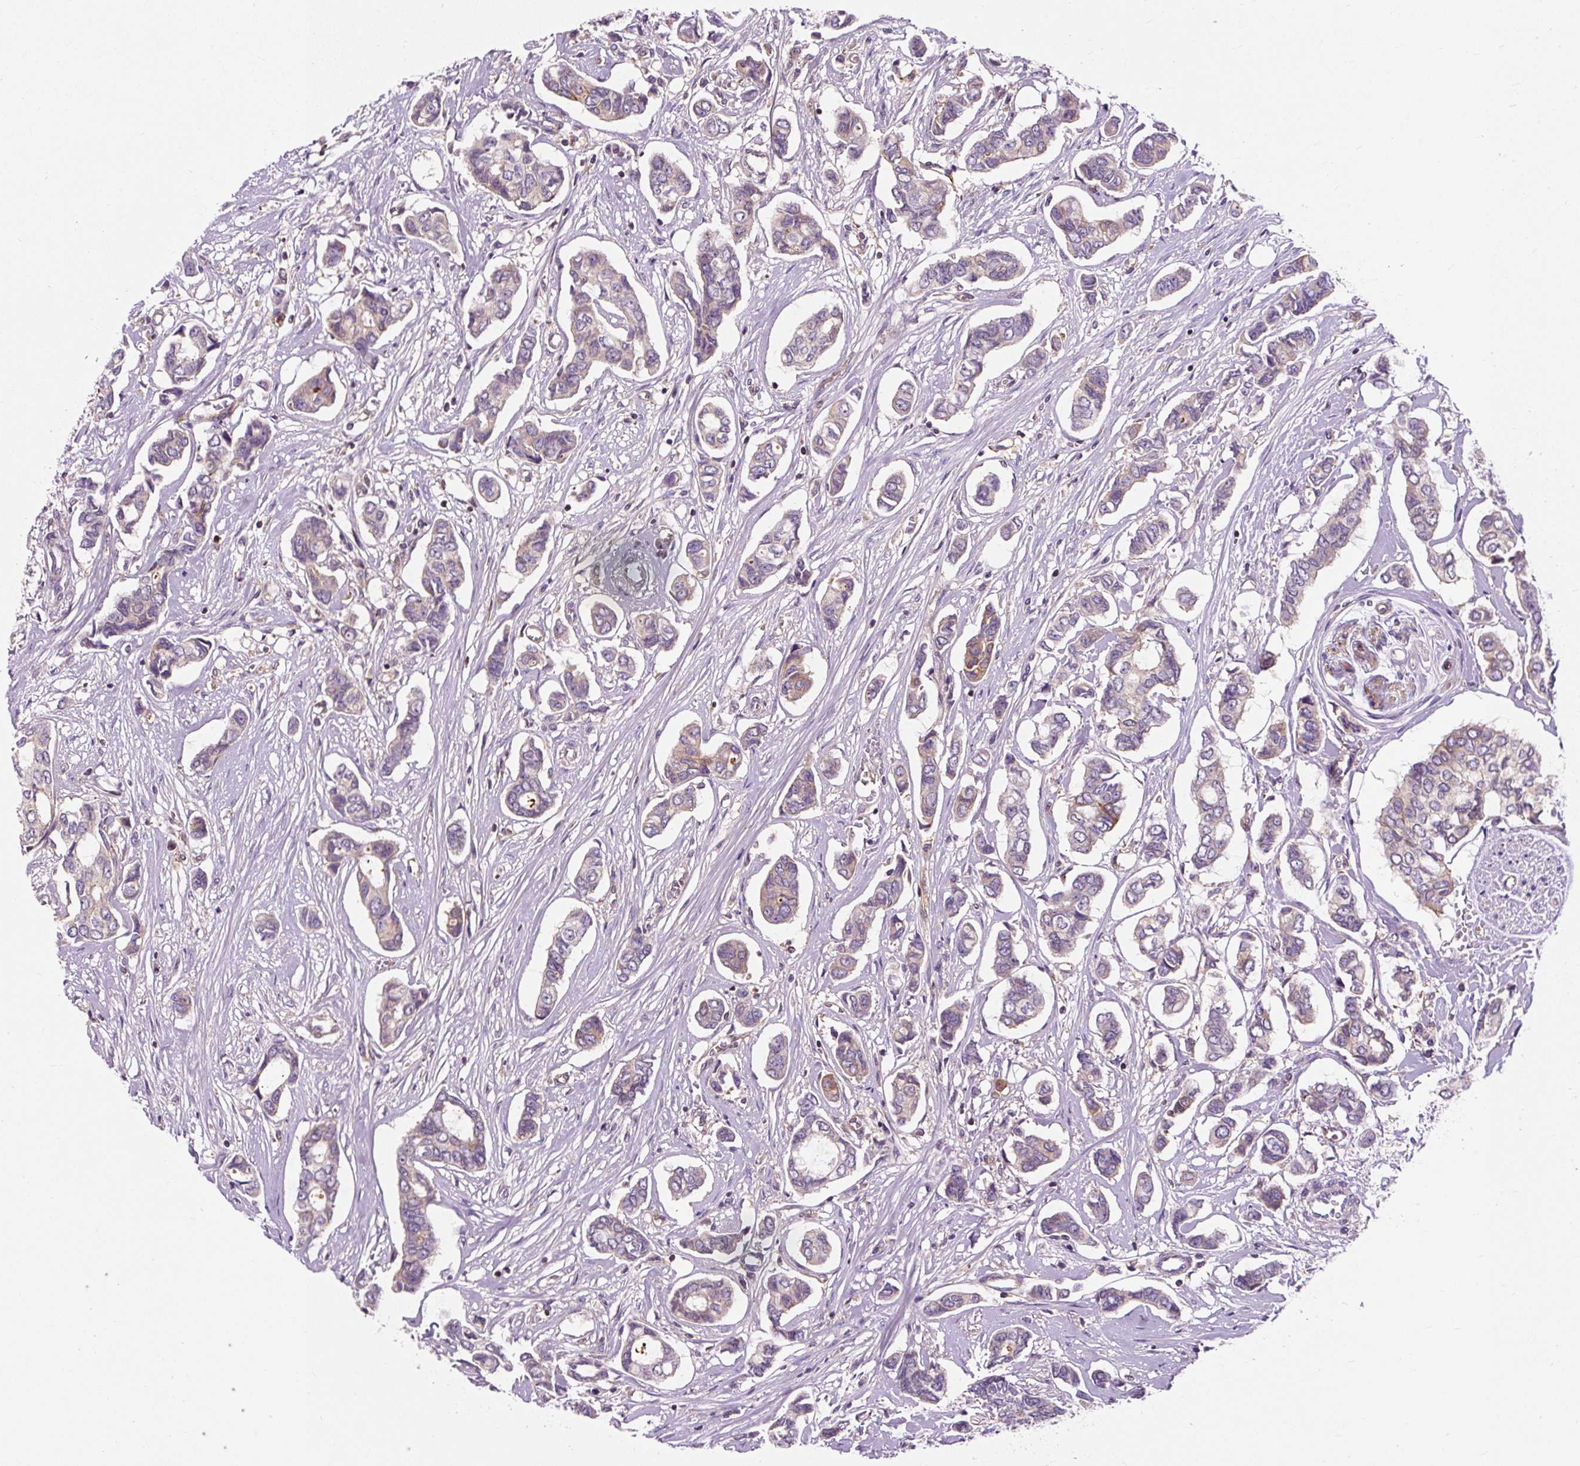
{"staining": {"intensity": "weak", "quantity": "25%-75%", "location": "cytoplasmic/membranous"}, "tissue": "breast cancer", "cell_type": "Tumor cells", "image_type": "cancer", "snomed": [{"axis": "morphology", "description": "Duct carcinoma"}, {"axis": "topography", "description": "Breast"}], "caption": "Immunohistochemical staining of breast infiltrating ductal carcinoma shows low levels of weak cytoplasmic/membranous staining in about 25%-75% of tumor cells.", "gene": "PCDHGB3", "patient": {"sex": "female", "age": 73}}